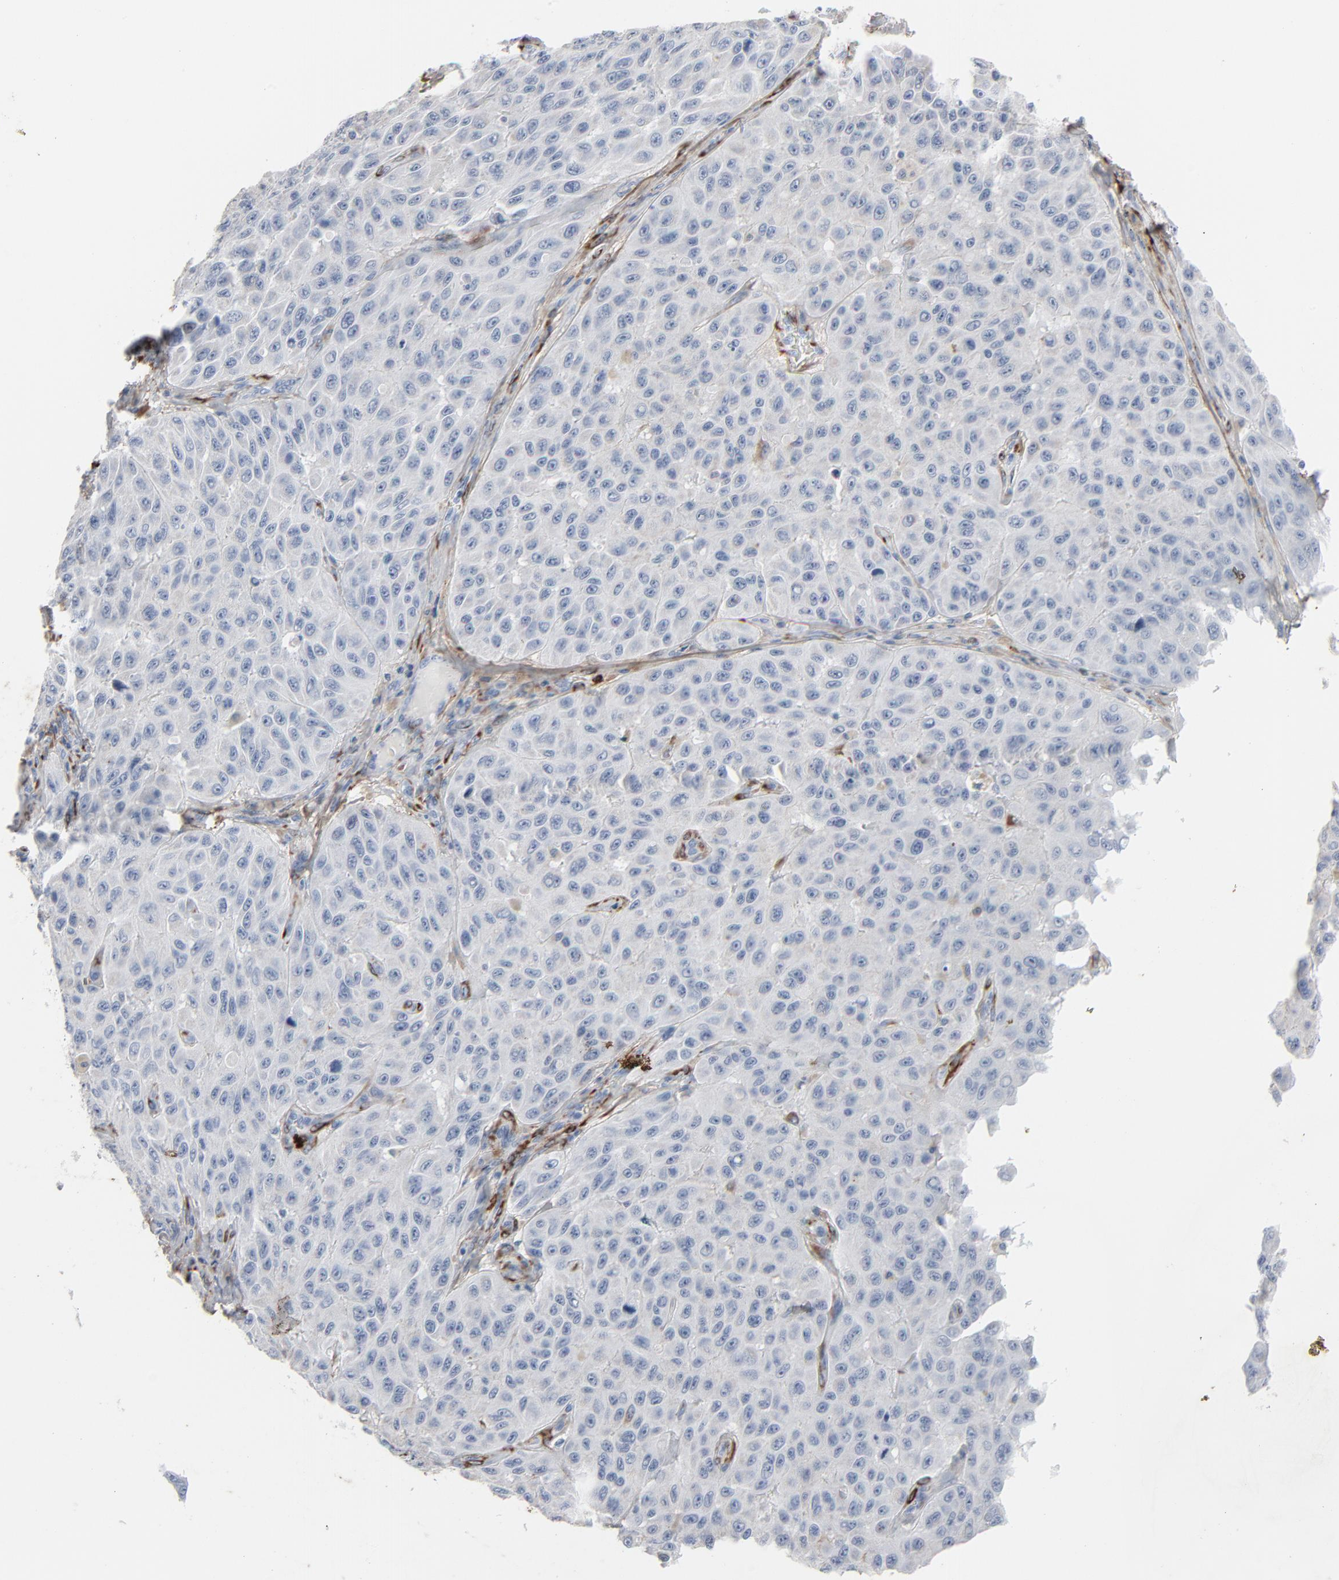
{"staining": {"intensity": "negative", "quantity": "none", "location": "none"}, "tissue": "melanoma", "cell_type": "Tumor cells", "image_type": "cancer", "snomed": [{"axis": "morphology", "description": "Malignant melanoma, NOS"}, {"axis": "topography", "description": "Skin"}], "caption": "Immunohistochemistry (IHC) micrograph of melanoma stained for a protein (brown), which shows no staining in tumor cells.", "gene": "BGN", "patient": {"sex": "male", "age": 30}}